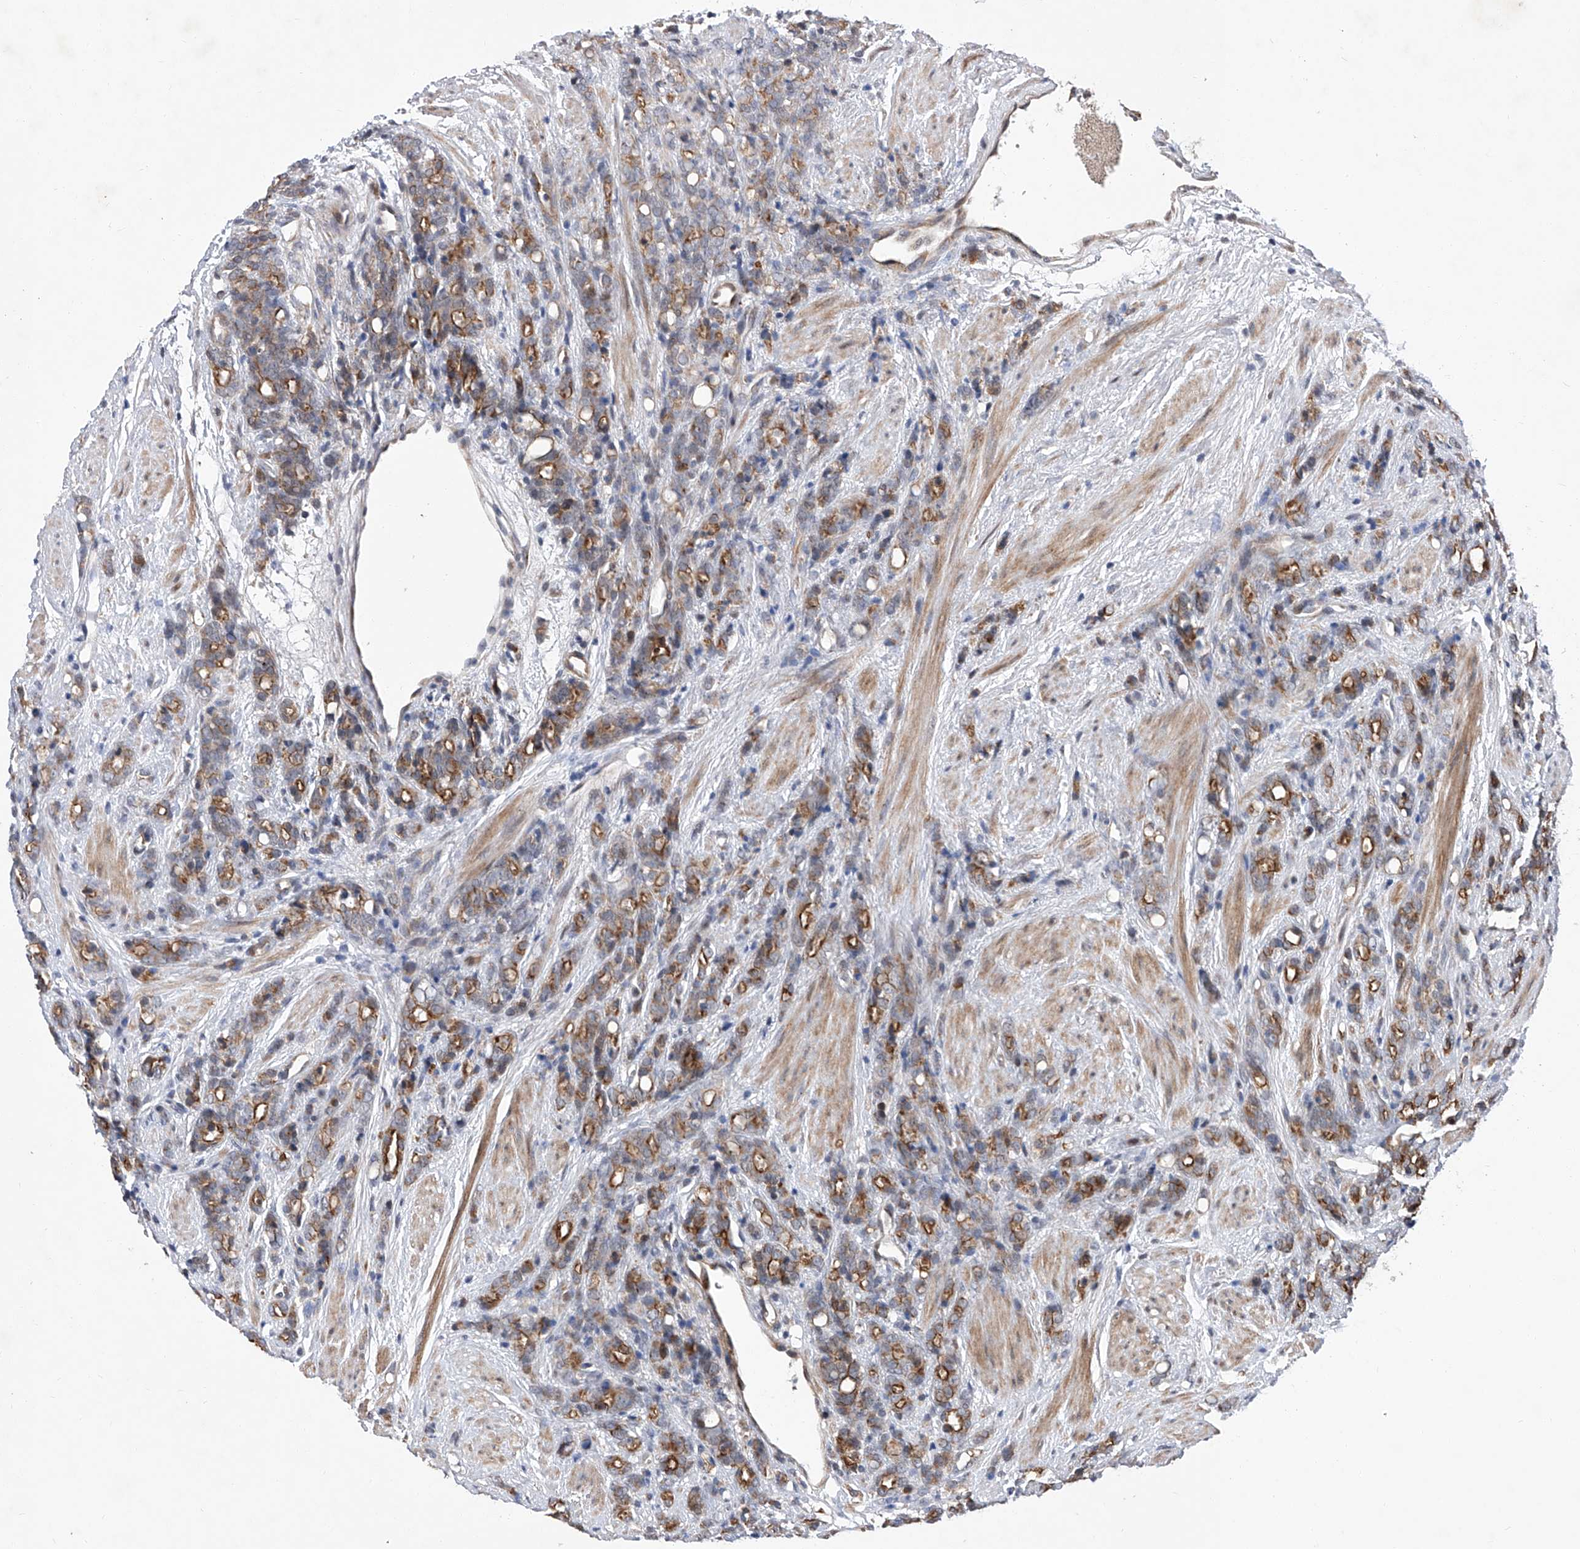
{"staining": {"intensity": "moderate", "quantity": "25%-75%", "location": "cytoplasmic/membranous"}, "tissue": "prostate cancer", "cell_type": "Tumor cells", "image_type": "cancer", "snomed": [{"axis": "morphology", "description": "Adenocarcinoma, High grade"}, {"axis": "topography", "description": "Prostate"}], "caption": "IHC histopathology image of adenocarcinoma (high-grade) (prostate) stained for a protein (brown), which exhibits medium levels of moderate cytoplasmic/membranous staining in approximately 25%-75% of tumor cells.", "gene": "FARP2", "patient": {"sex": "male", "age": 62}}